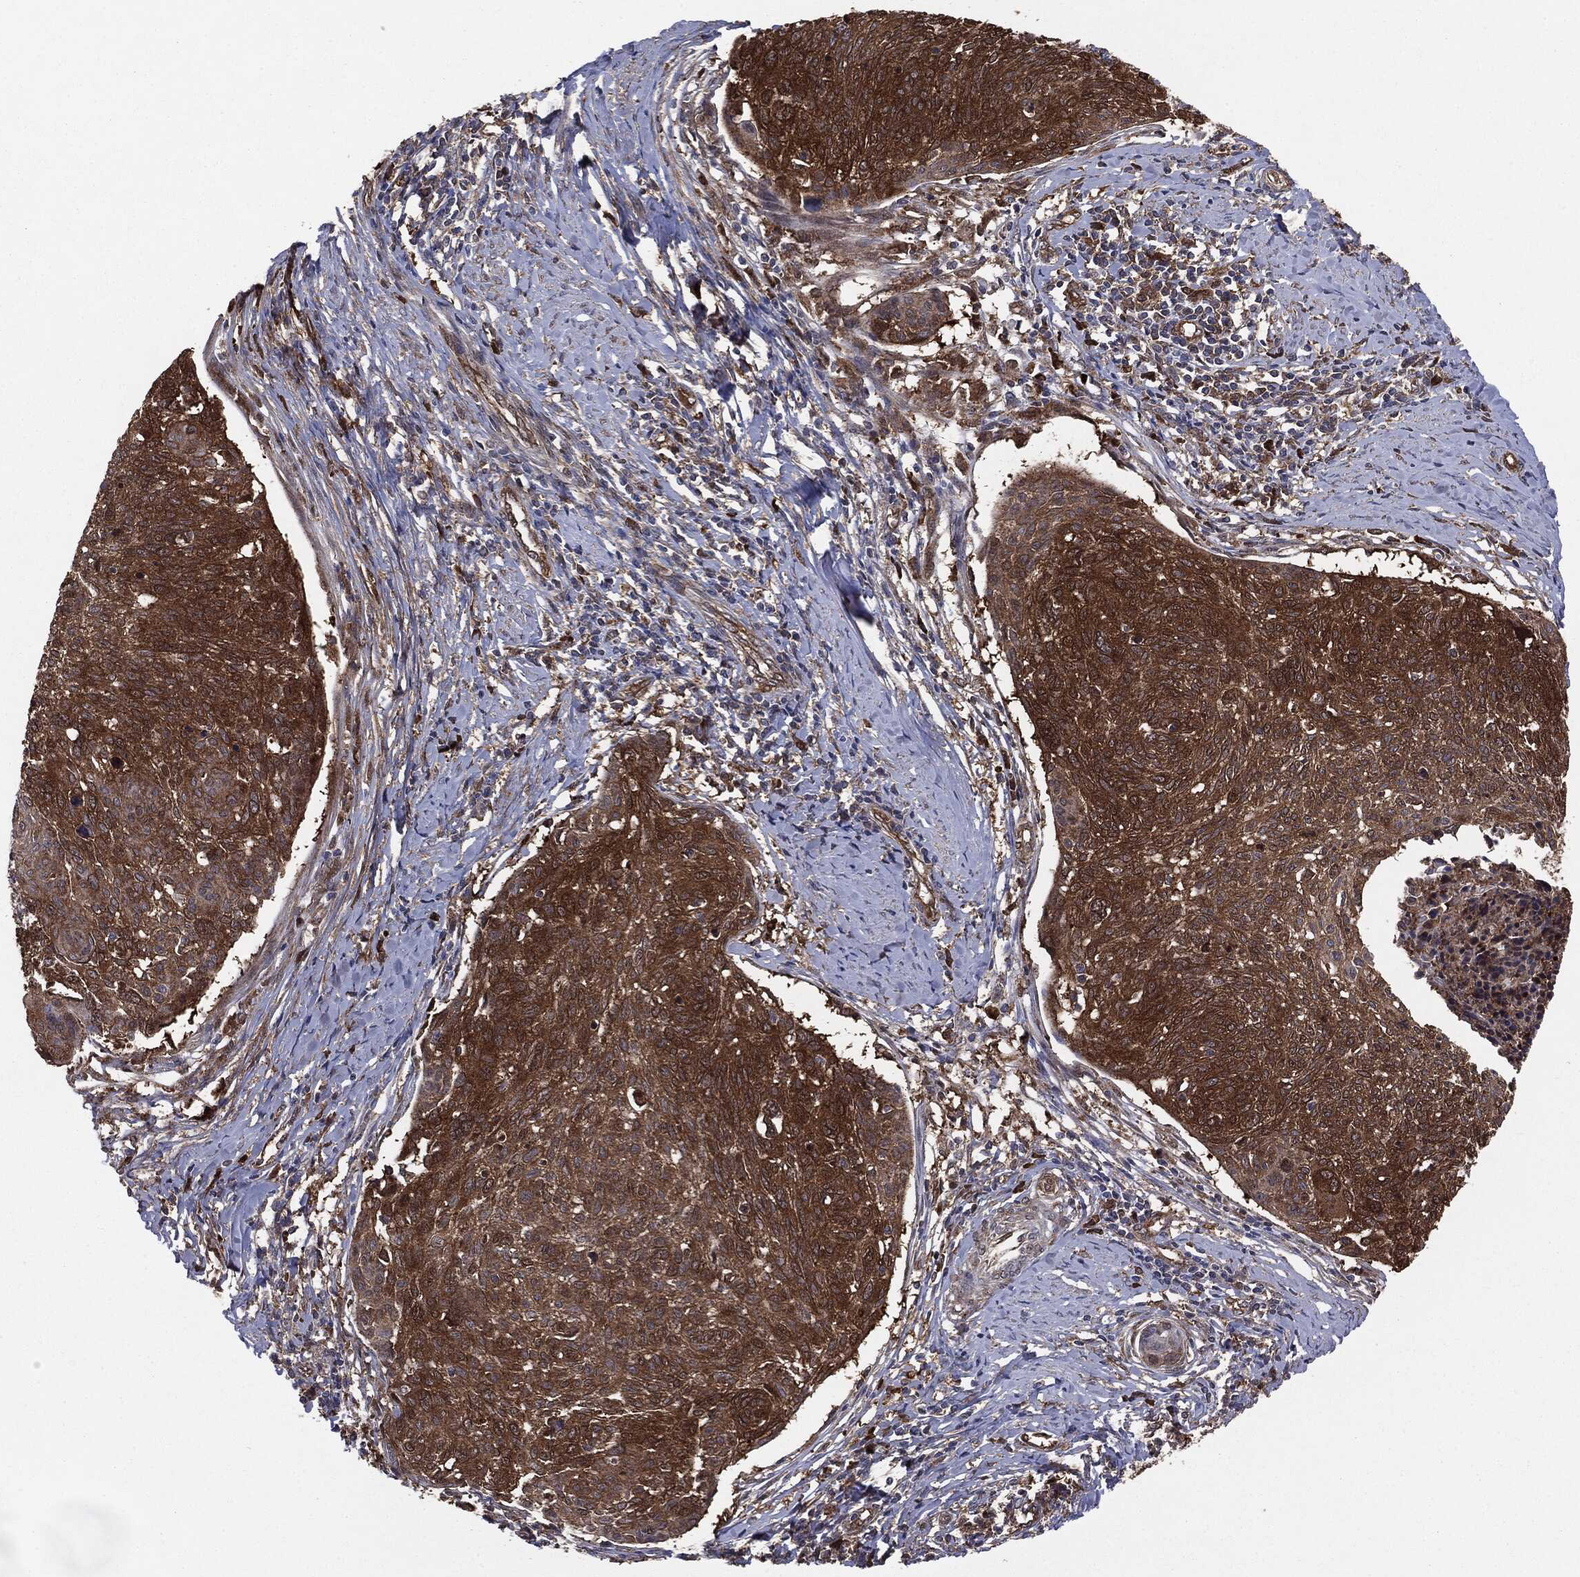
{"staining": {"intensity": "strong", "quantity": ">75%", "location": "cytoplasmic/membranous"}, "tissue": "cervical cancer", "cell_type": "Tumor cells", "image_type": "cancer", "snomed": [{"axis": "morphology", "description": "Squamous cell carcinoma, NOS"}, {"axis": "topography", "description": "Cervix"}], "caption": "Immunohistochemistry (IHC) of squamous cell carcinoma (cervical) displays high levels of strong cytoplasmic/membranous staining in about >75% of tumor cells. (Brightfield microscopy of DAB IHC at high magnification).", "gene": "NME1", "patient": {"sex": "female", "age": 49}}